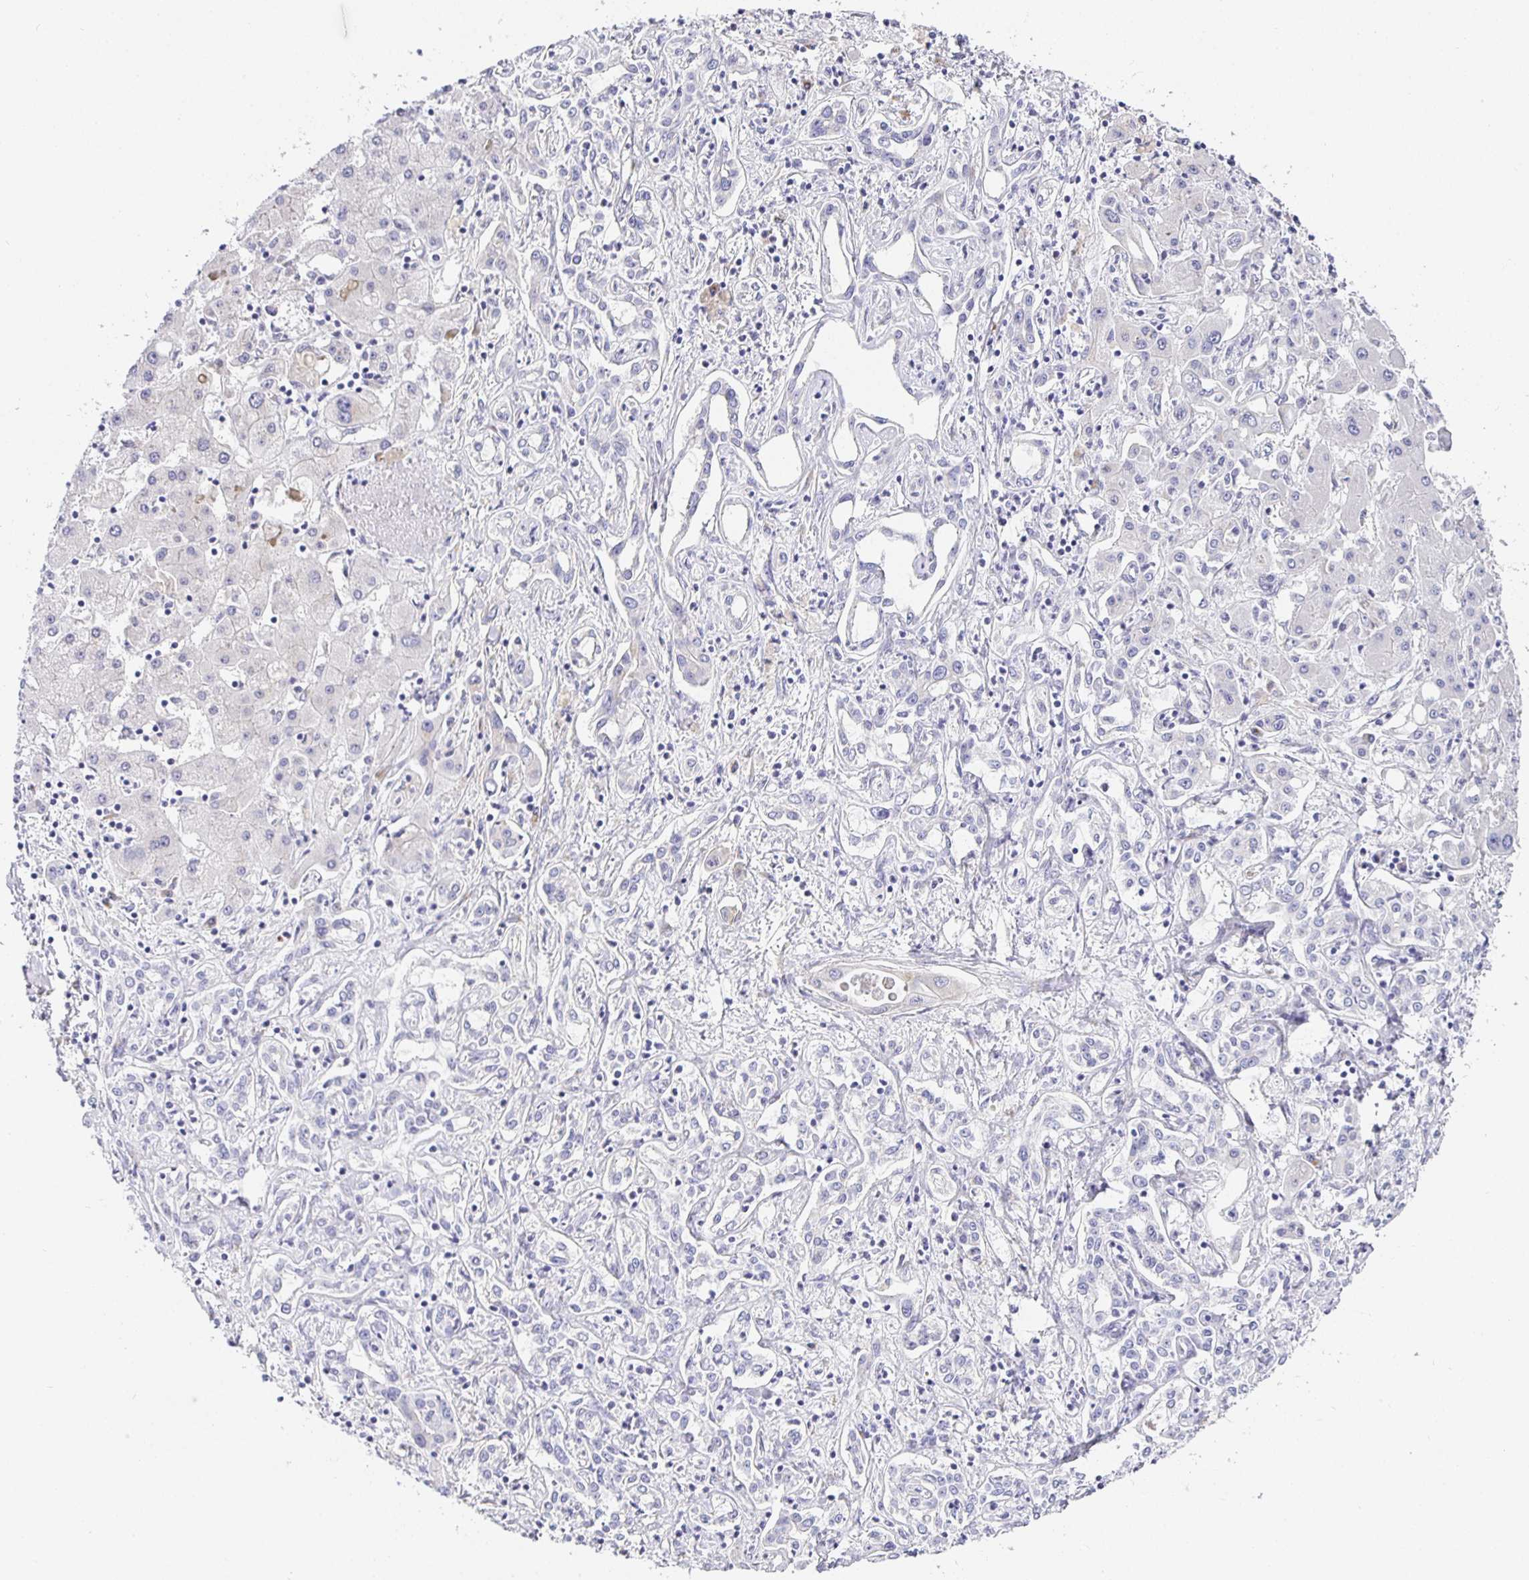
{"staining": {"intensity": "negative", "quantity": "none", "location": "none"}, "tissue": "liver cancer", "cell_type": "Tumor cells", "image_type": "cancer", "snomed": [{"axis": "morphology", "description": "Cholangiocarcinoma"}, {"axis": "topography", "description": "Liver"}], "caption": "The histopathology image displays no staining of tumor cells in liver cancer (cholangiocarcinoma). (DAB IHC with hematoxylin counter stain).", "gene": "OPALIN", "patient": {"sex": "female", "age": 64}}